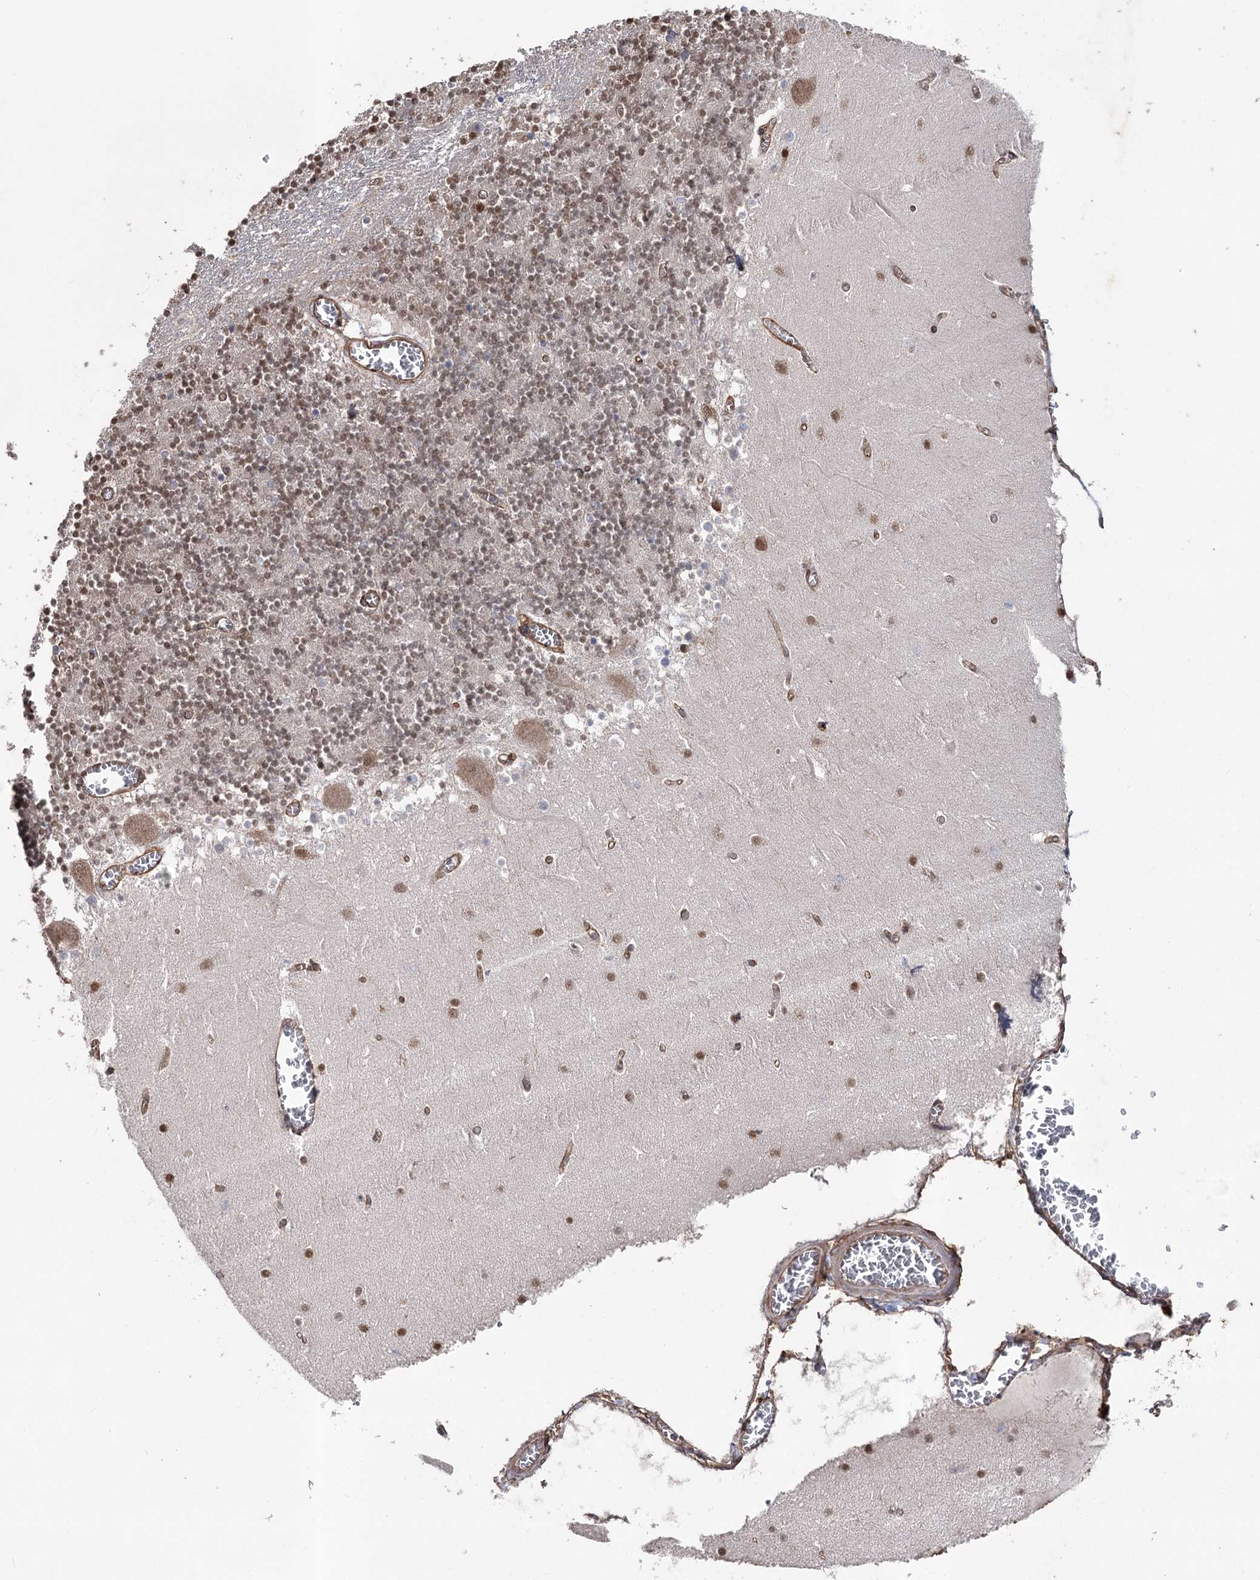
{"staining": {"intensity": "moderate", "quantity": ">75%", "location": "nuclear"}, "tissue": "cerebellum", "cell_type": "Cells in granular layer", "image_type": "normal", "snomed": [{"axis": "morphology", "description": "Normal tissue, NOS"}, {"axis": "topography", "description": "Cerebellum"}], "caption": "Normal cerebellum reveals moderate nuclear positivity in about >75% of cells in granular layer, visualized by immunohistochemistry.", "gene": "FAM13B", "patient": {"sex": "female", "age": 28}}